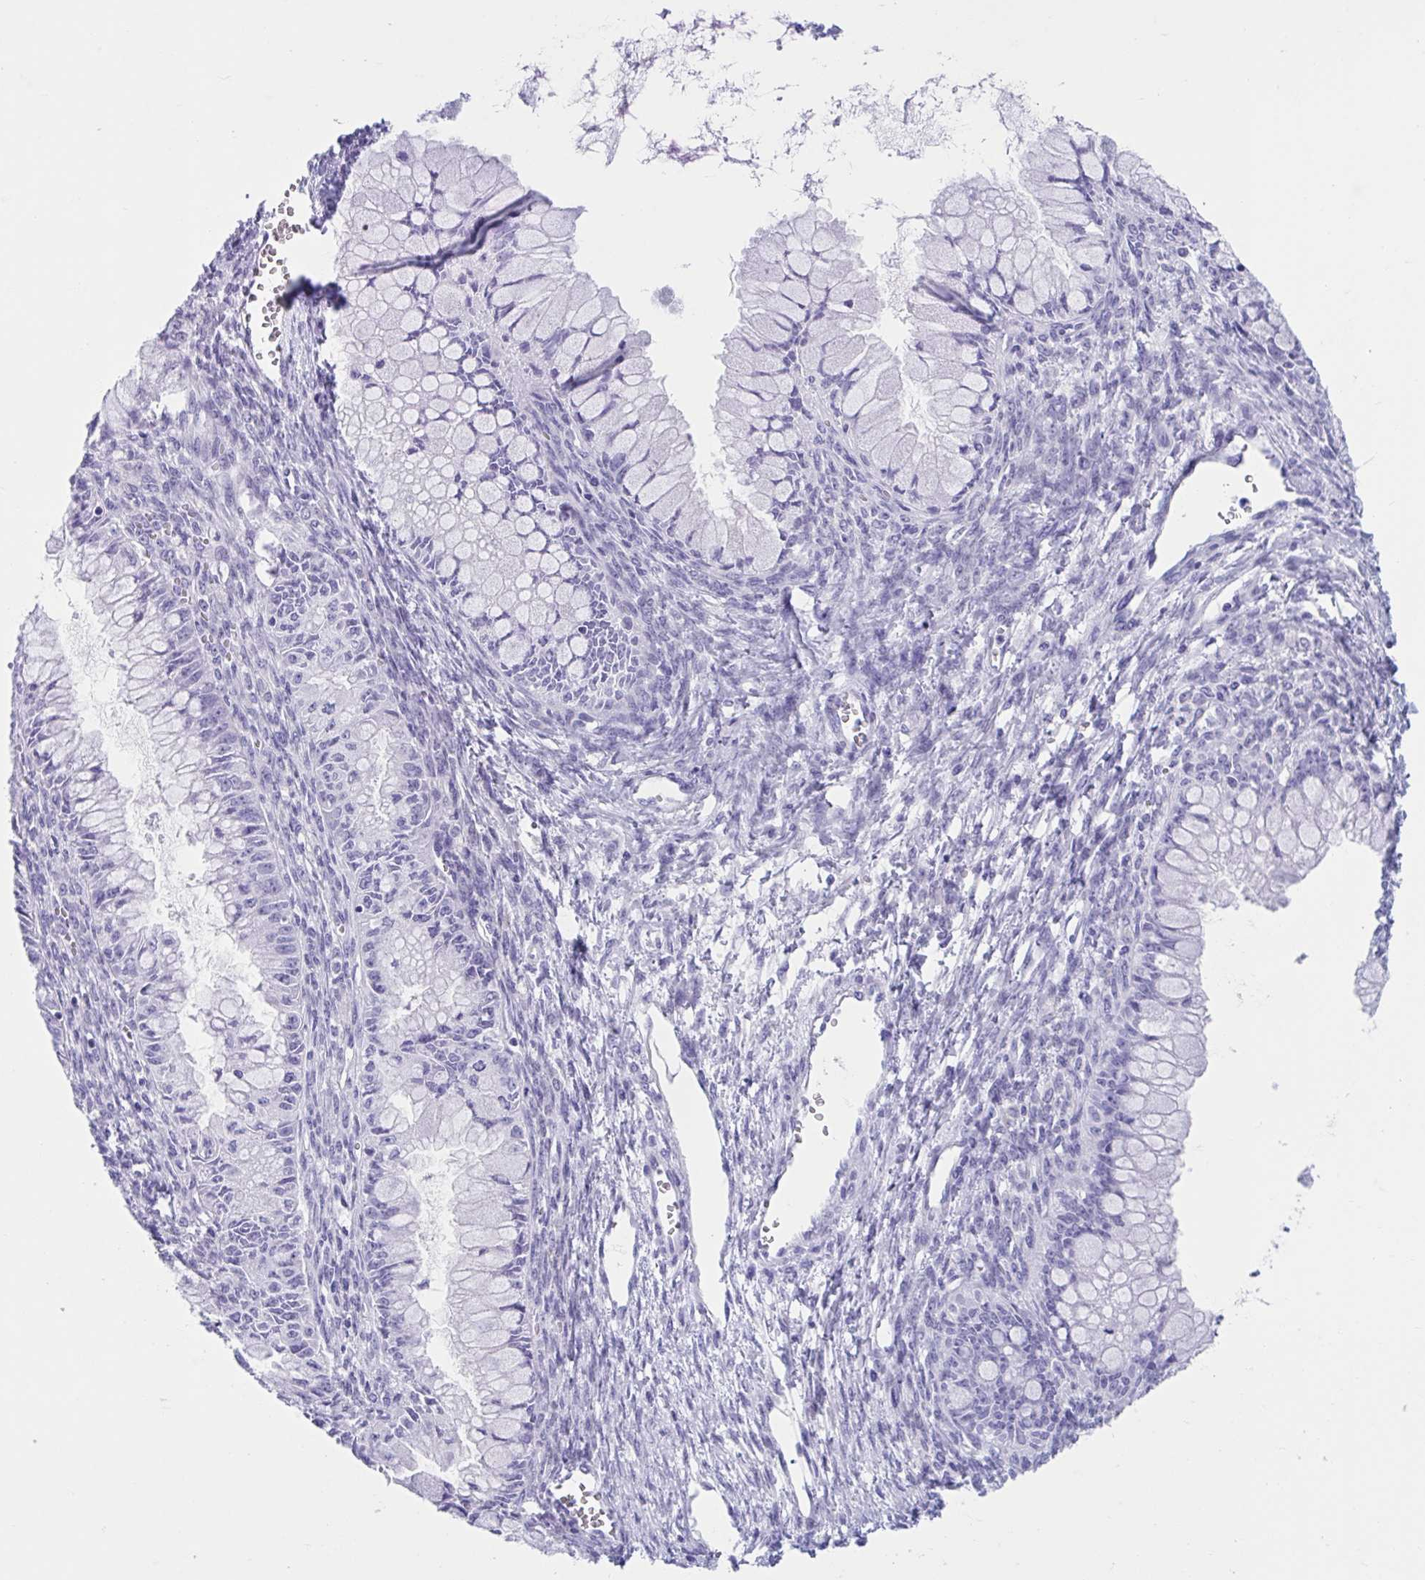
{"staining": {"intensity": "negative", "quantity": "none", "location": "none"}, "tissue": "ovarian cancer", "cell_type": "Tumor cells", "image_type": "cancer", "snomed": [{"axis": "morphology", "description": "Cystadenocarcinoma, mucinous, NOS"}, {"axis": "topography", "description": "Ovary"}], "caption": "This histopathology image is of ovarian cancer (mucinous cystadenocarcinoma) stained with IHC to label a protein in brown with the nuclei are counter-stained blue. There is no positivity in tumor cells.", "gene": "TMEM35A", "patient": {"sex": "female", "age": 34}}